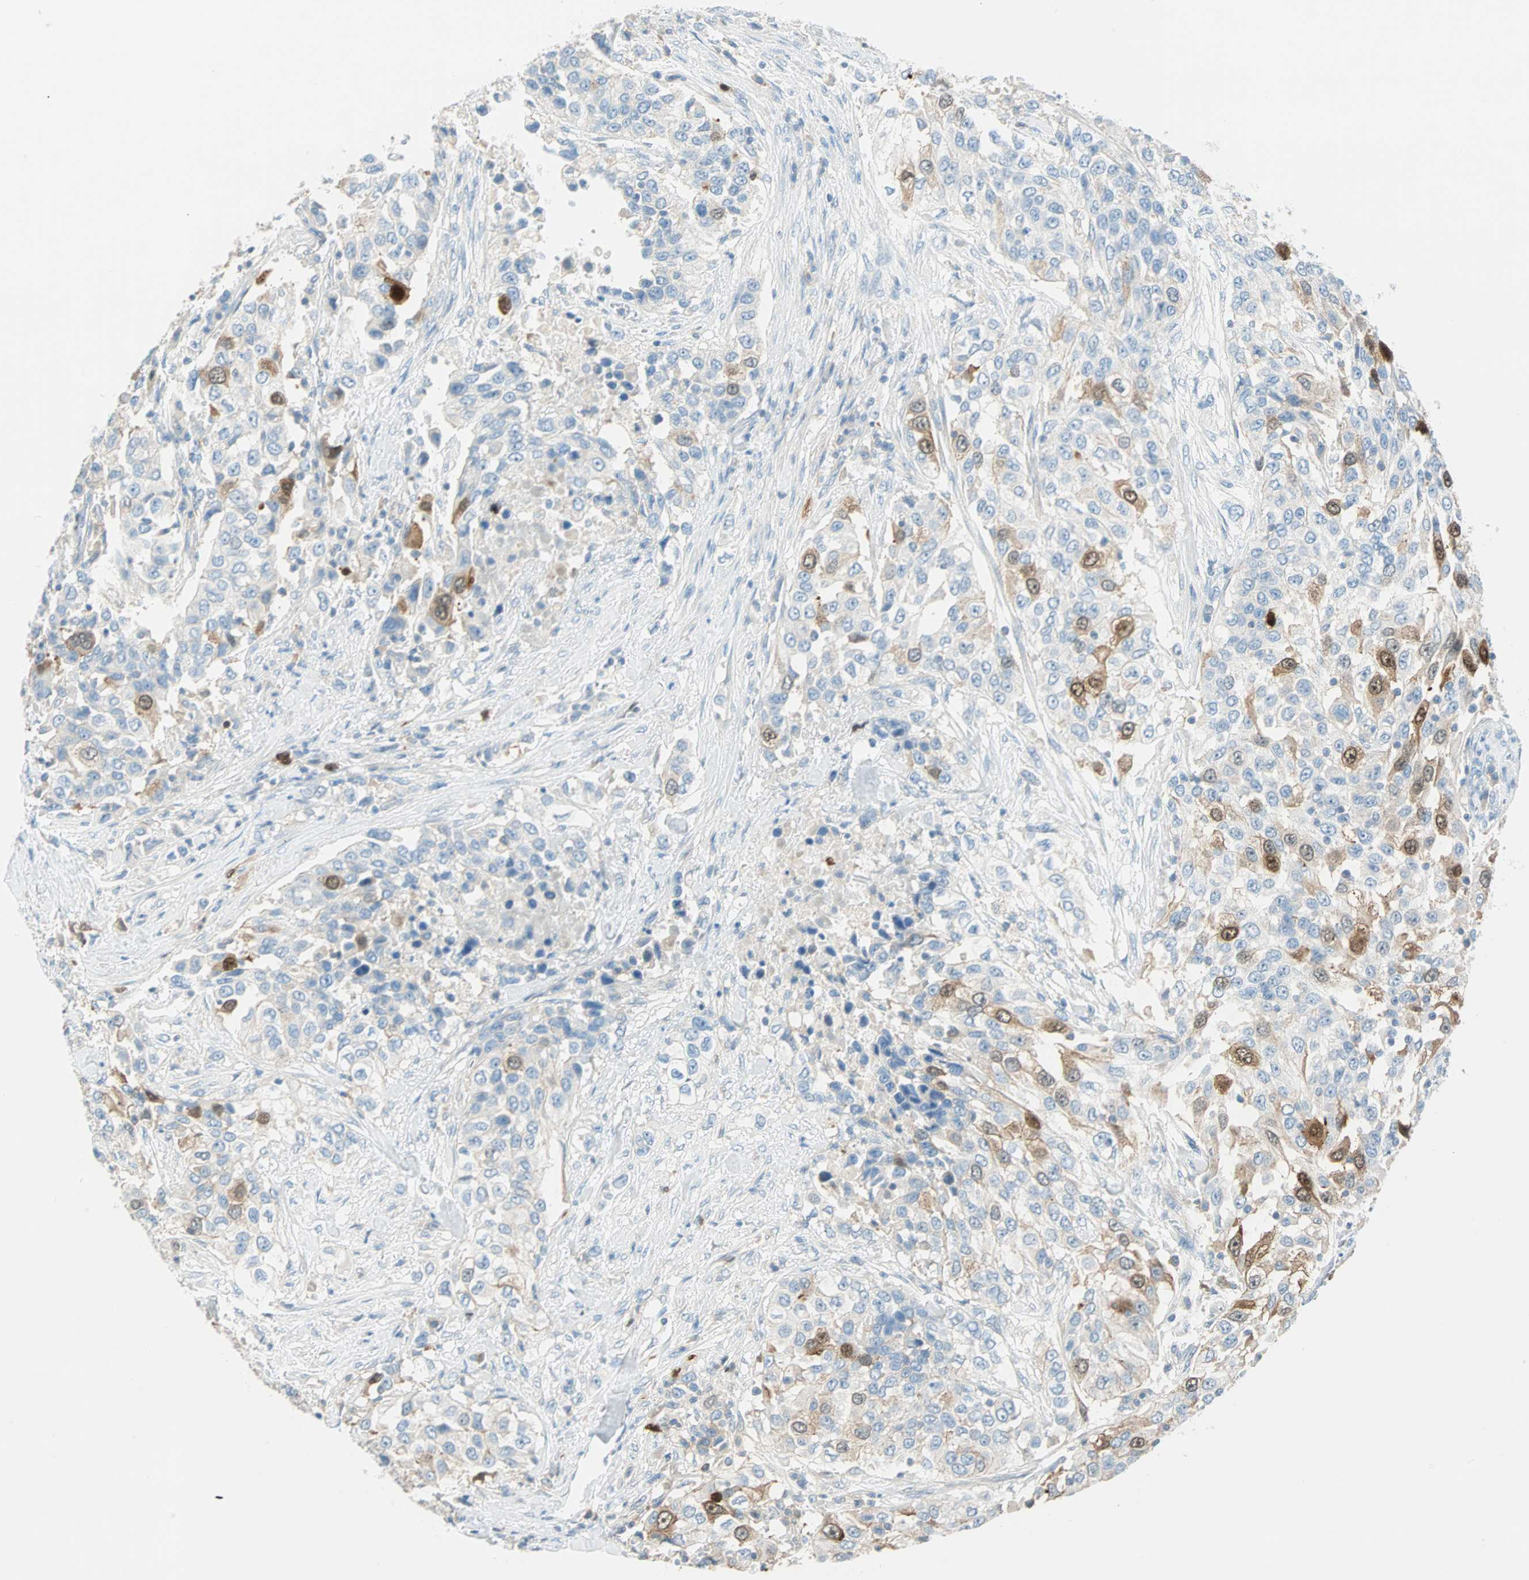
{"staining": {"intensity": "moderate", "quantity": "<25%", "location": "cytoplasmic/membranous,nuclear"}, "tissue": "urothelial cancer", "cell_type": "Tumor cells", "image_type": "cancer", "snomed": [{"axis": "morphology", "description": "Urothelial carcinoma, High grade"}, {"axis": "topography", "description": "Urinary bladder"}], "caption": "High-power microscopy captured an IHC micrograph of high-grade urothelial carcinoma, revealing moderate cytoplasmic/membranous and nuclear positivity in about <25% of tumor cells.", "gene": "PTTG1", "patient": {"sex": "female", "age": 80}}